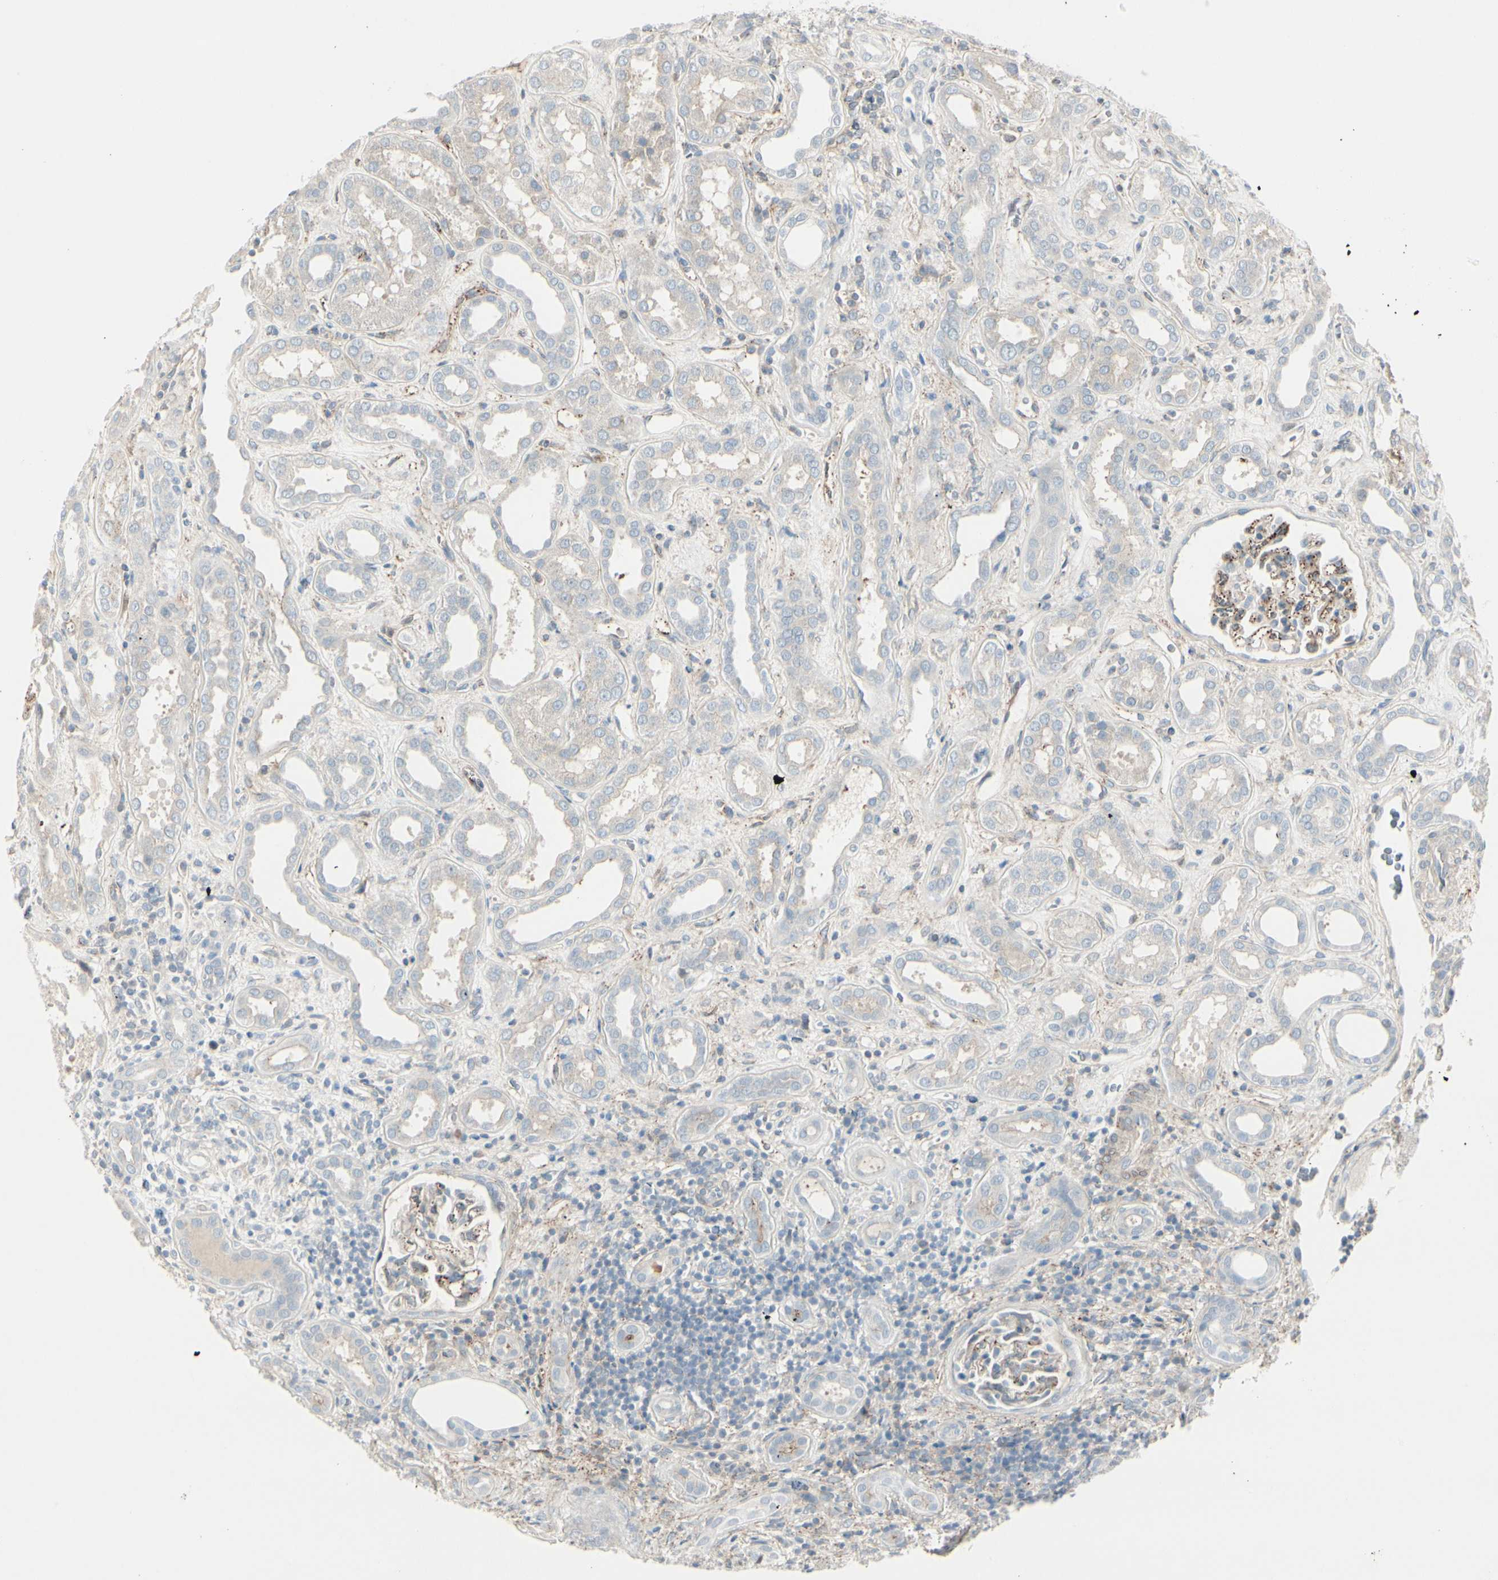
{"staining": {"intensity": "negative", "quantity": "none", "location": "none"}, "tissue": "kidney", "cell_type": "Cells in glomeruli", "image_type": "normal", "snomed": [{"axis": "morphology", "description": "Normal tissue, NOS"}, {"axis": "topography", "description": "Kidney"}], "caption": "A micrograph of kidney stained for a protein shows no brown staining in cells in glomeruli. (IHC, brightfield microscopy, high magnification).", "gene": "CACNA2D1", "patient": {"sex": "male", "age": 59}}